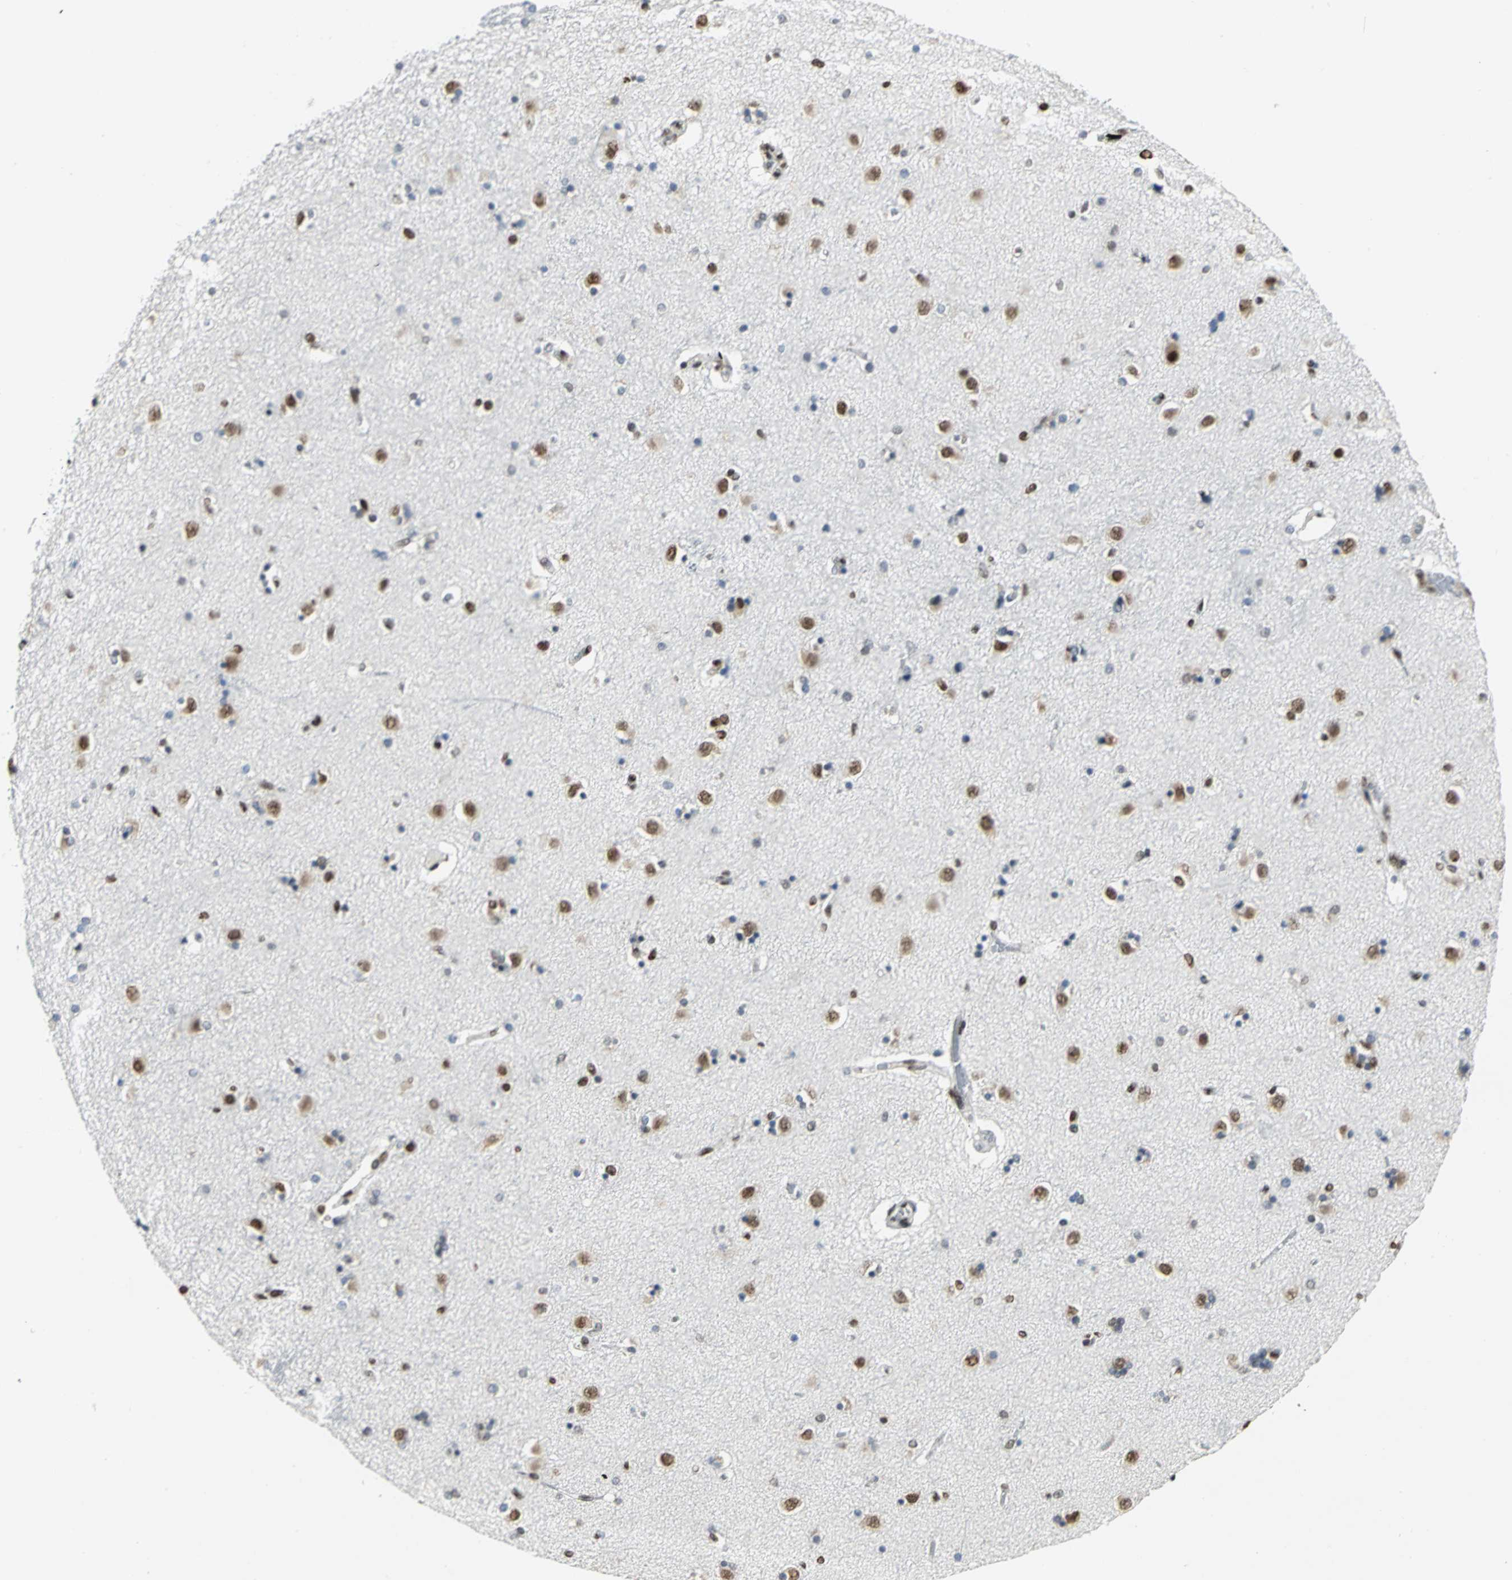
{"staining": {"intensity": "strong", "quantity": "25%-75%", "location": "nuclear"}, "tissue": "caudate", "cell_type": "Glial cells", "image_type": "normal", "snomed": [{"axis": "morphology", "description": "Normal tissue, NOS"}, {"axis": "topography", "description": "Lateral ventricle wall"}], "caption": "Protein expression analysis of unremarkable caudate shows strong nuclear expression in approximately 25%-75% of glial cells.", "gene": "HNRNPD", "patient": {"sex": "female", "age": 54}}